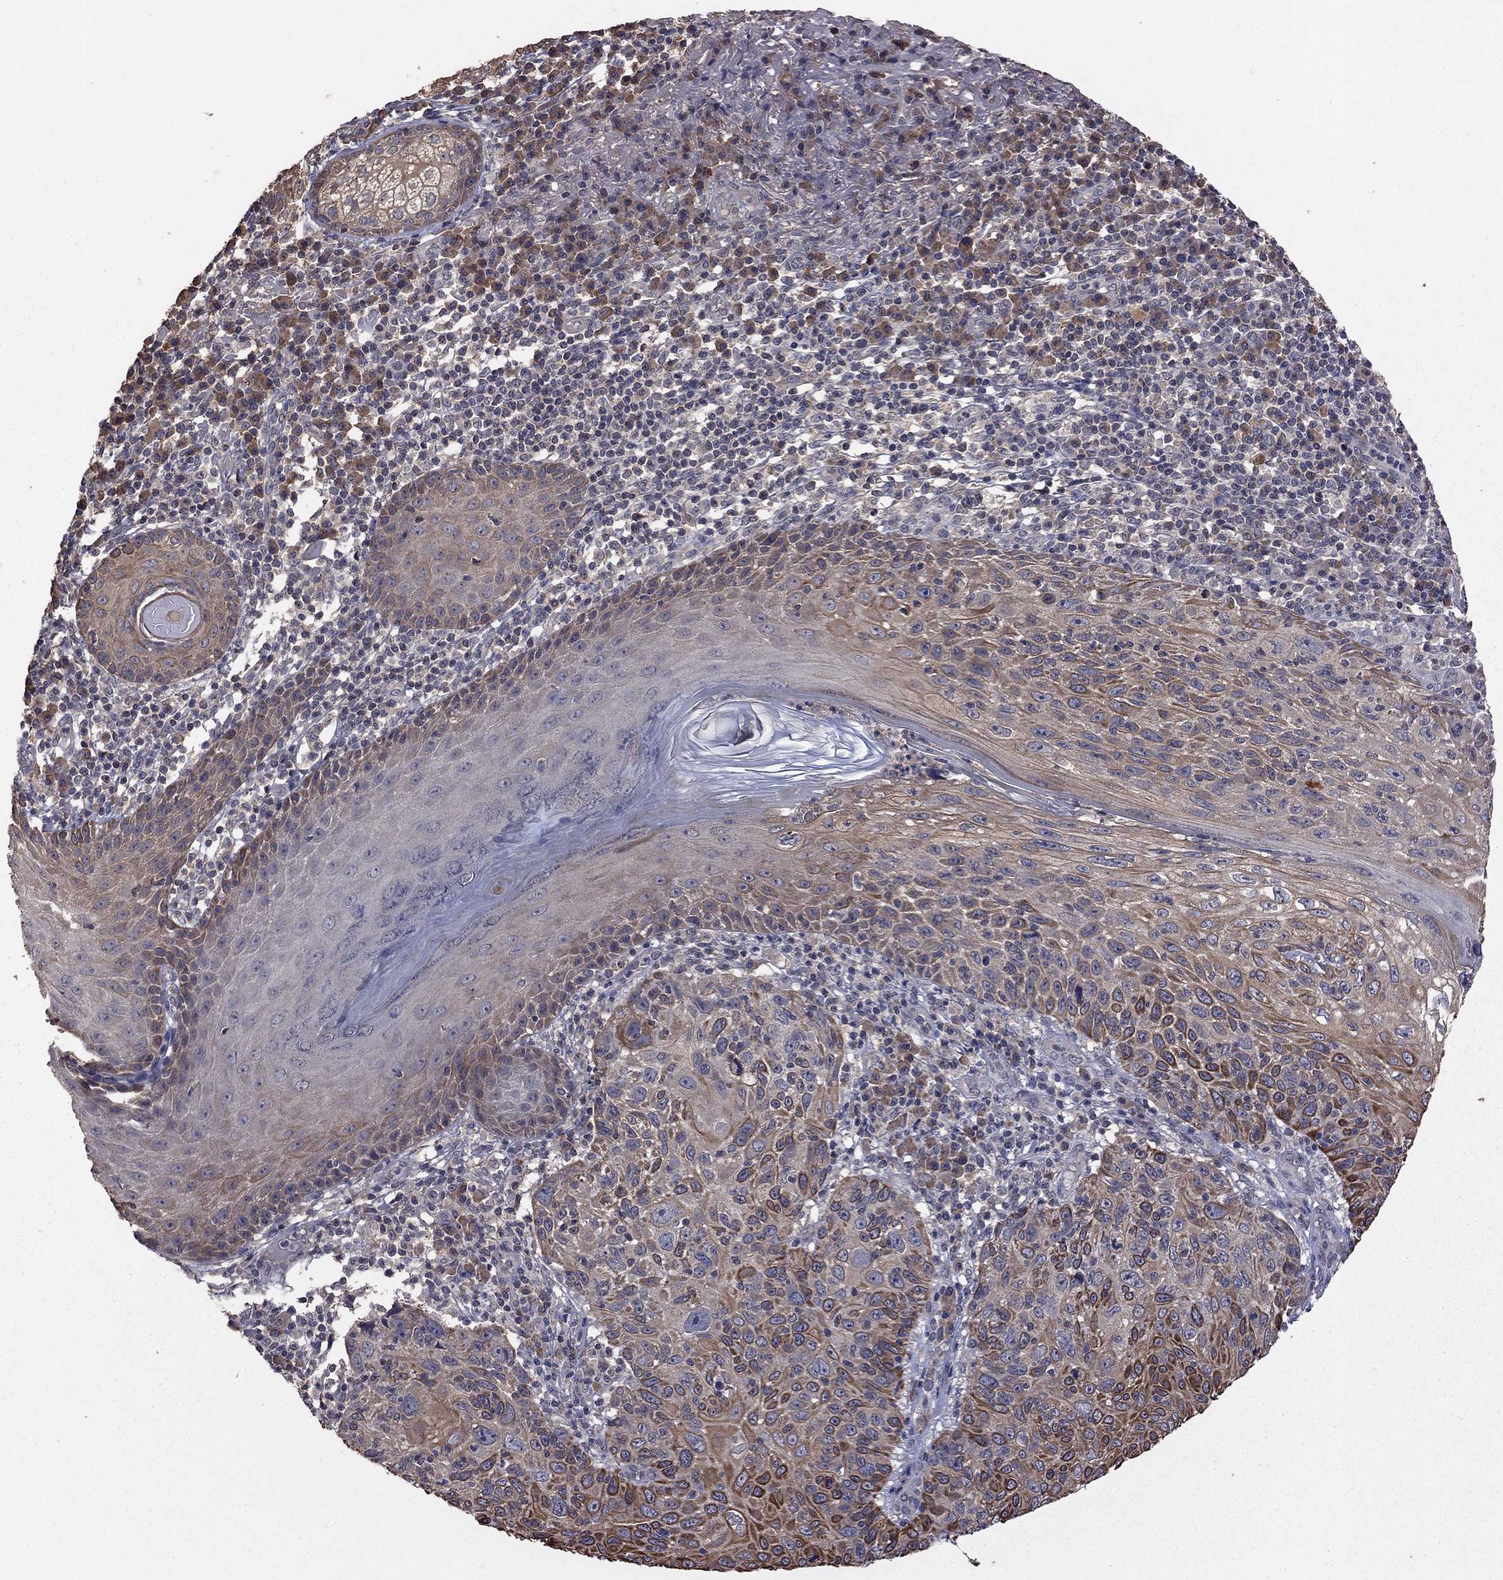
{"staining": {"intensity": "strong", "quantity": "25%-75%", "location": "cytoplasmic/membranous"}, "tissue": "skin cancer", "cell_type": "Tumor cells", "image_type": "cancer", "snomed": [{"axis": "morphology", "description": "Squamous cell carcinoma, NOS"}, {"axis": "topography", "description": "Skin"}], "caption": "Skin squamous cell carcinoma tissue displays strong cytoplasmic/membranous positivity in approximately 25%-75% of tumor cells (Brightfield microscopy of DAB IHC at high magnification).", "gene": "TSNARE1", "patient": {"sex": "male", "age": 92}}